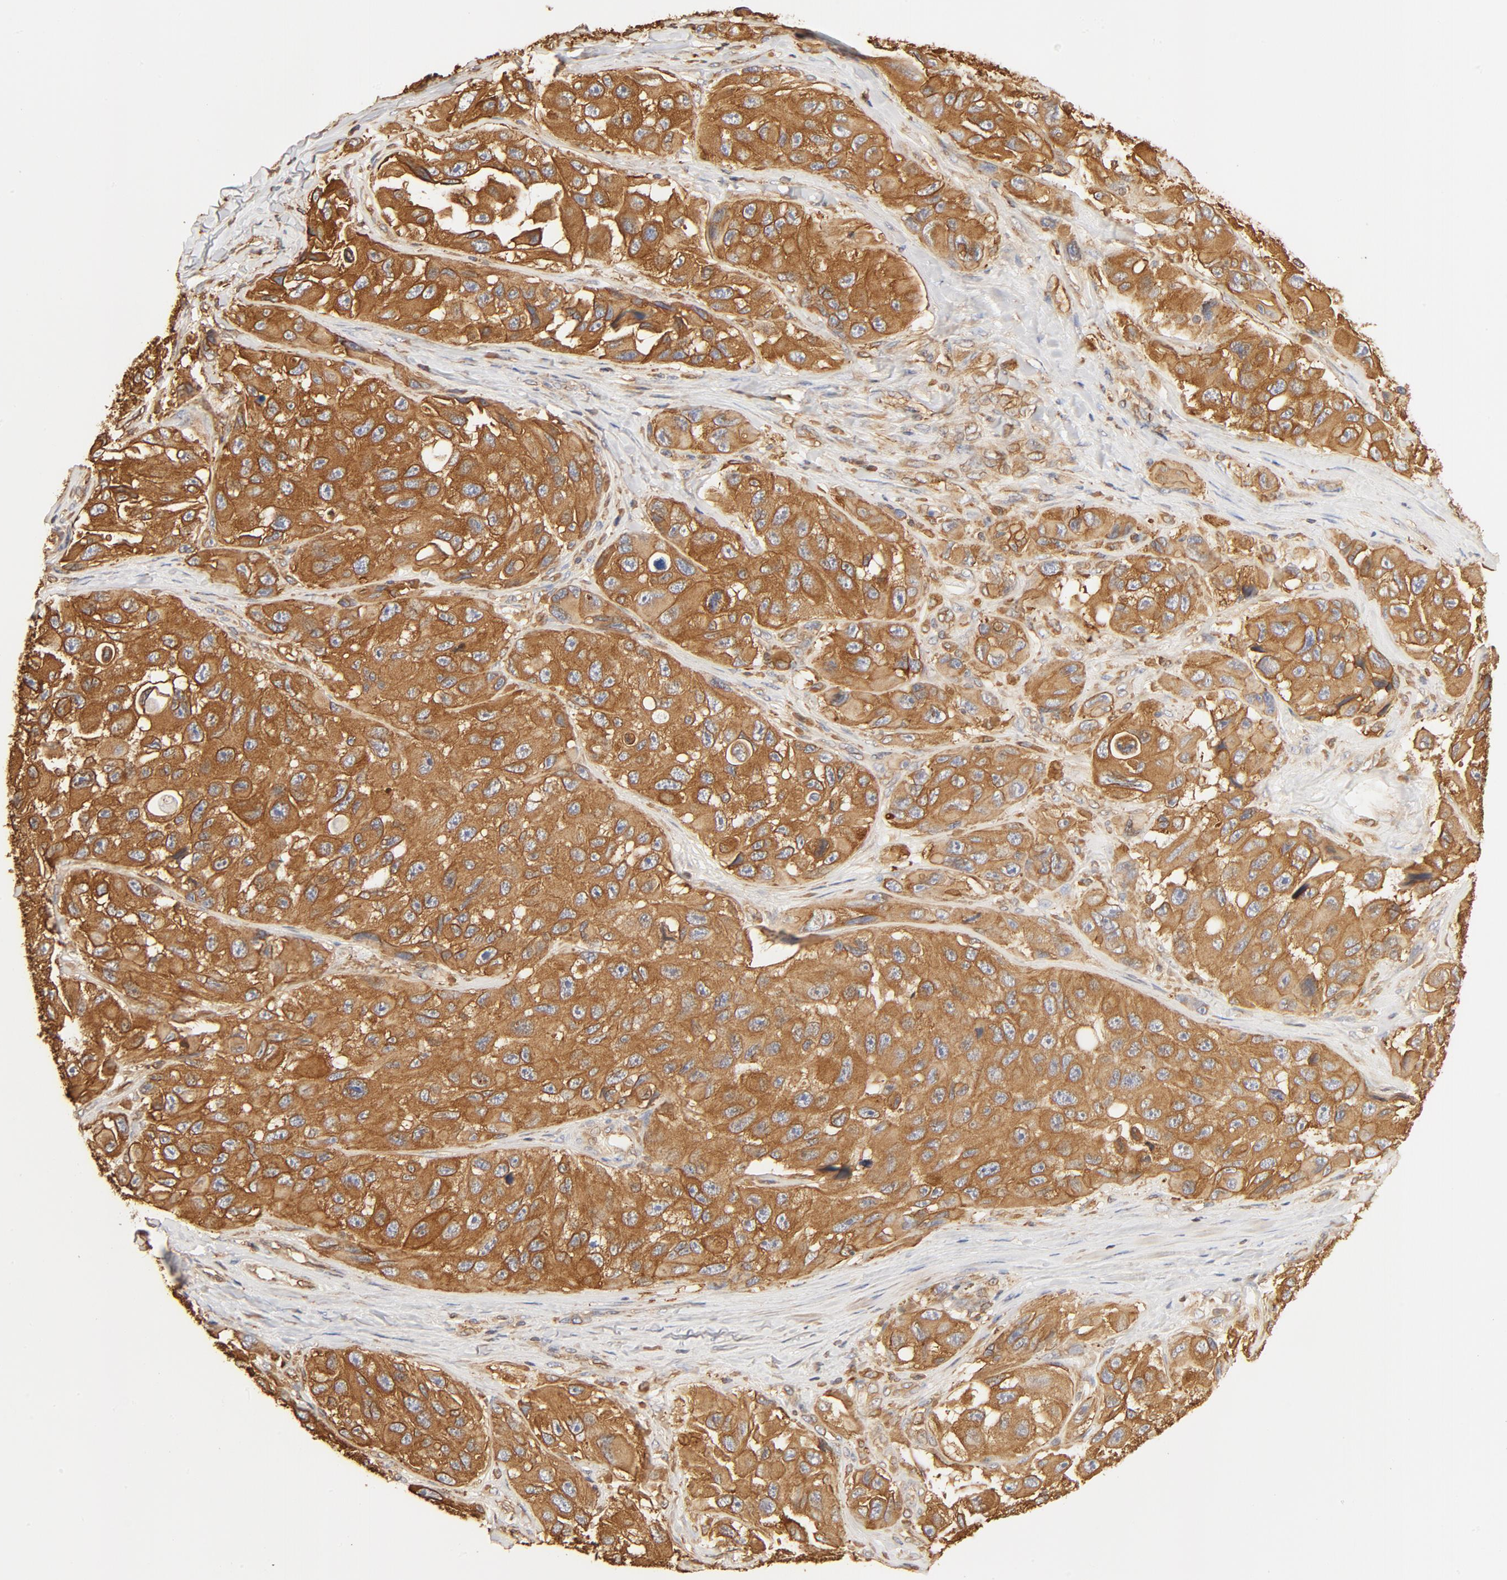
{"staining": {"intensity": "moderate", "quantity": ">75%", "location": "cytoplasmic/membranous"}, "tissue": "melanoma", "cell_type": "Tumor cells", "image_type": "cancer", "snomed": [{"axis": "morphology", "description": "Malignant melanoma, NOS"}, {"axis": "topography", "description": "Skin"}], "caption": "Melanoma stained with DAB (3,3'-diaminobenzidine) IHC shows medium levels of moderate cytoplasmic/membranous positivity in about >75% of tumor cells.", "gene": "BCAP31", "patient": {"sex": "female", "age": 73}}